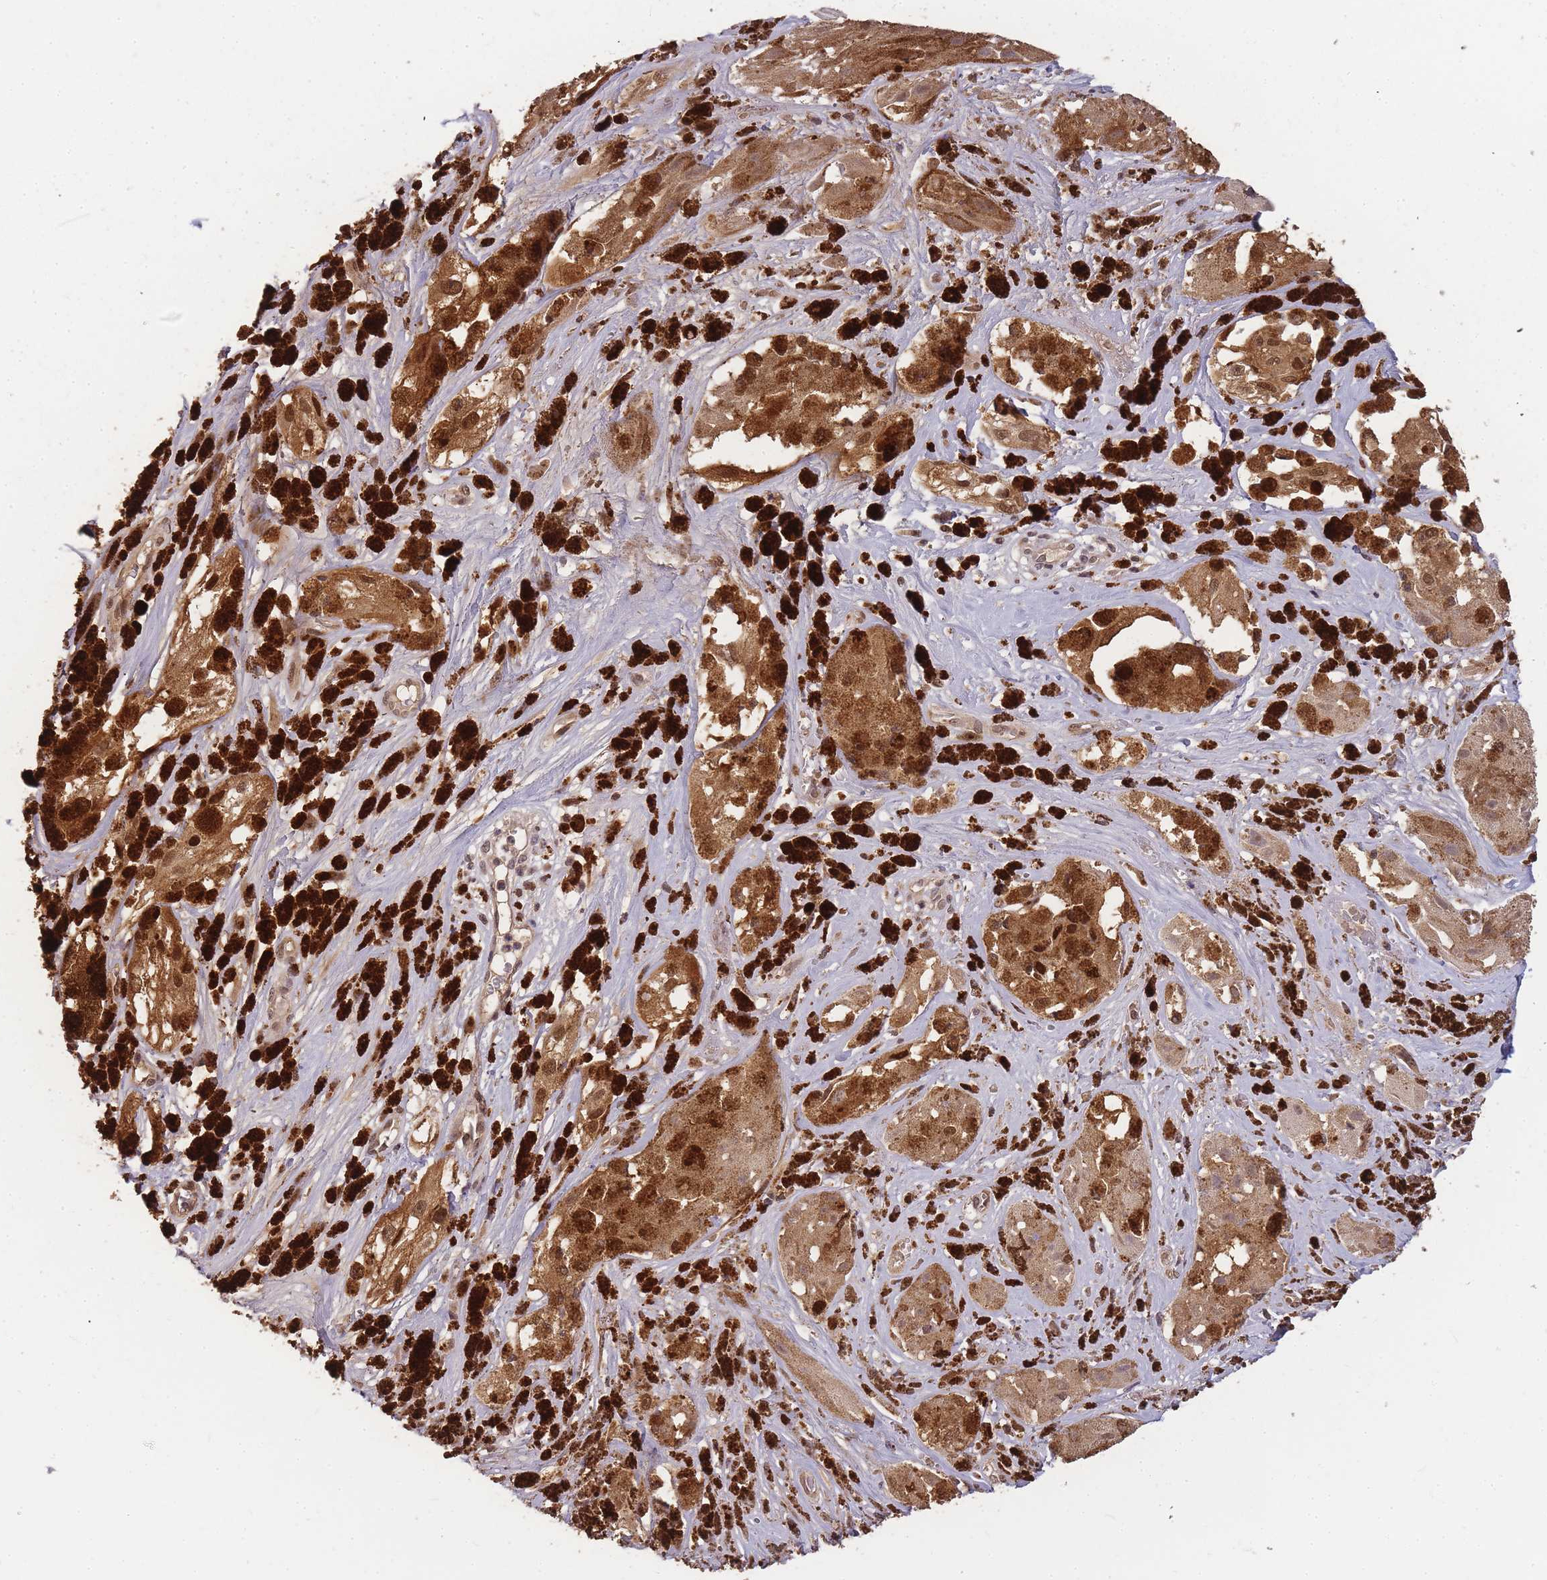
{"staining": {"intensity": "moderate", "quantity": ">75%", "location": "cytoplasmic/membranous,nuclear"}, "tissue": "melanoma", "cell_type": "Tumor cells", "image_type": "cancer", "snomed": [{"axis": "morphology", "description": "Malignant melanoma, NOS"}, {"axis": "topography", "description": "Skin"}], "caption": "Immunohistochemistry (IHC) histopathology image of neoplastic tissue: human melanoma stained using immunohistochemistry (IHC) displays medium levels of moderate protein expression localized specifically in the cytoplasmic/membranous and nuclear of tumor cells, appearing as a cytoplasmic/membranous and nuclear brown color.", "gene": "CDKN2AIPNL", "patient": {"sex": "male", "age": 88}}